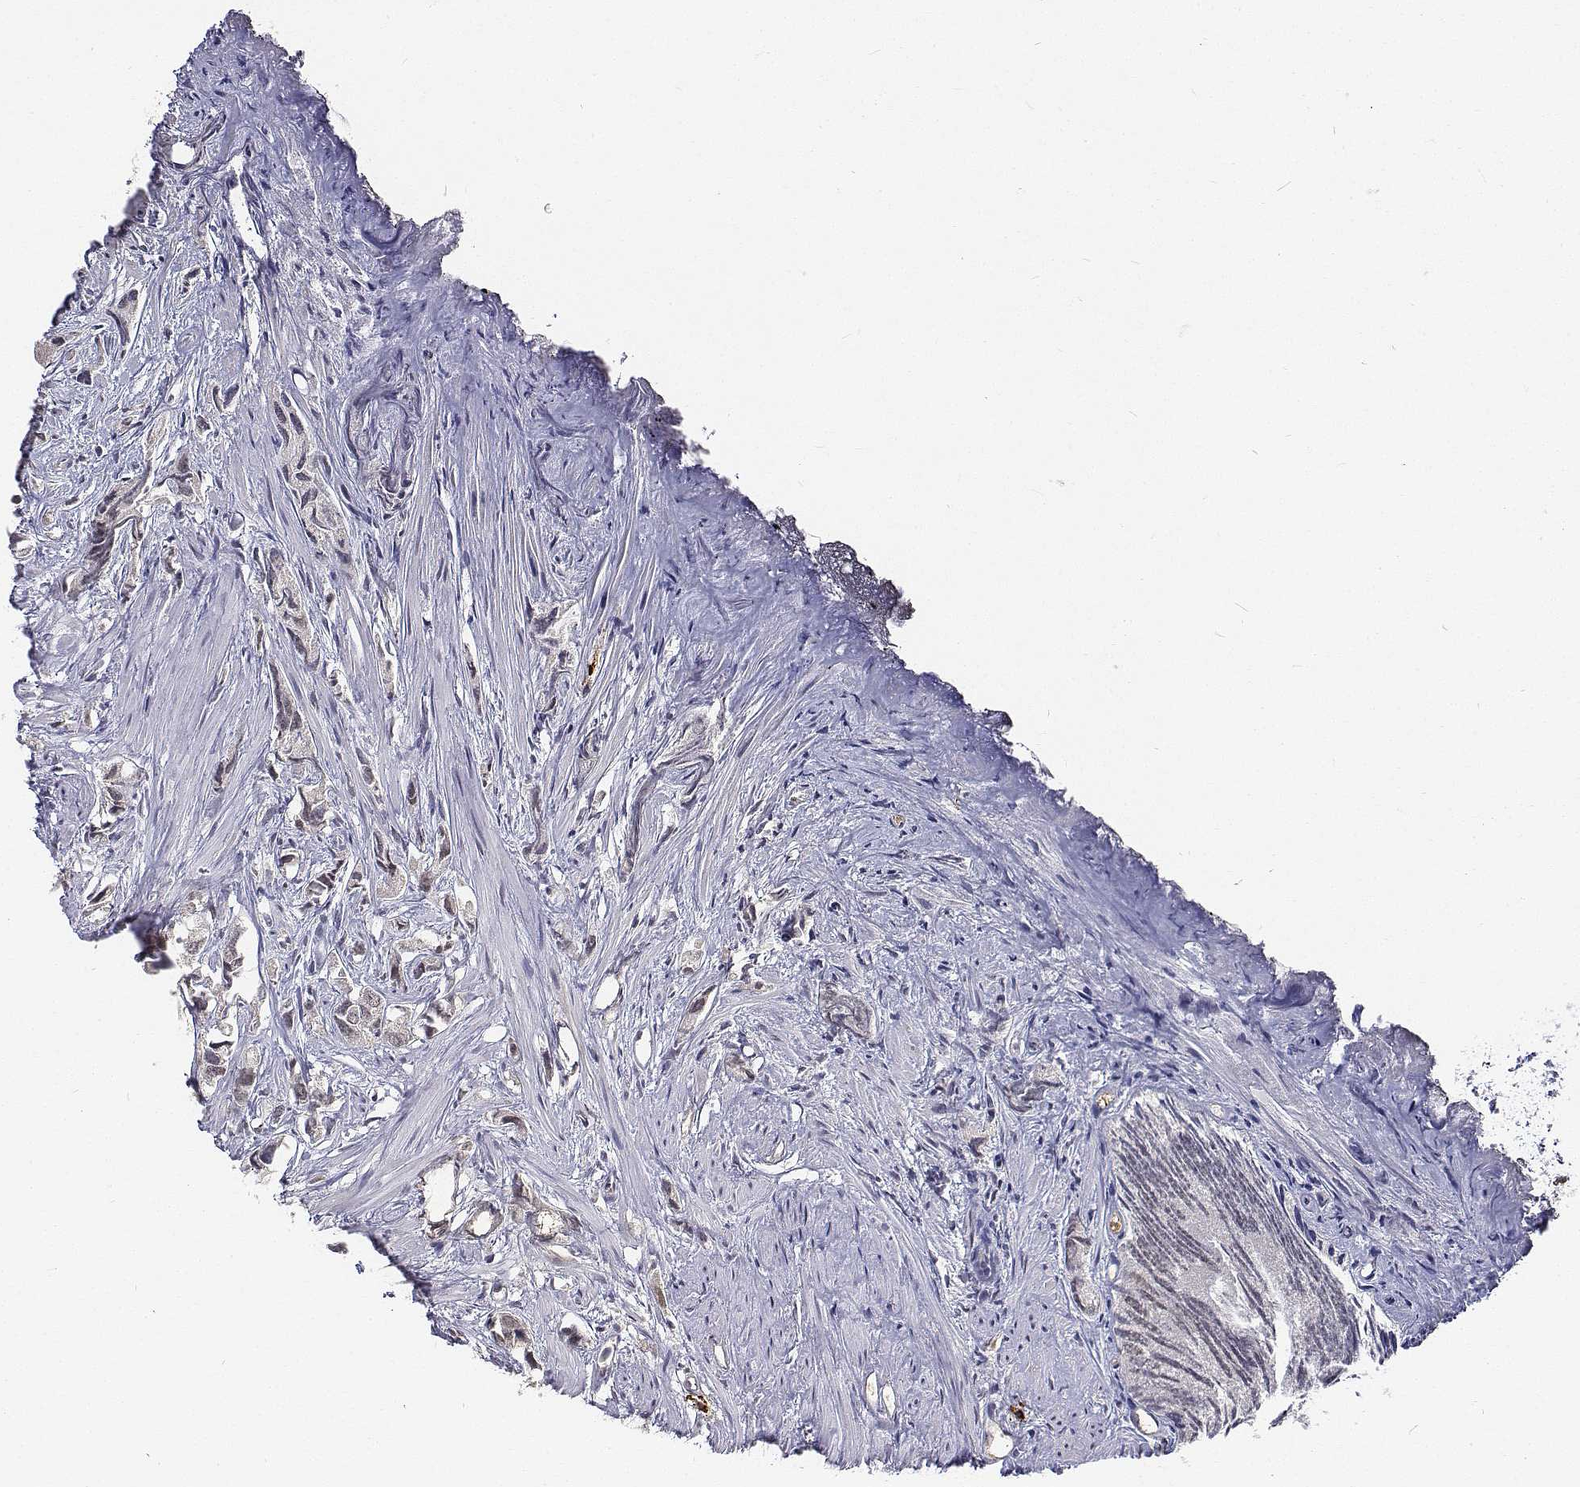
{"staining": {"intensity": "weak", "quantity": ">75%", "location": "nuclear"}, "tissue": "prostate cancer", "cell_type": "Tumor cells", "image_type": "cancer", "snomed": [{"axis": "morphology", "description": "Adenocarcinoma, High grade"}, {"axis": "topography", "description": "Prostate"}], "caption": "High-power microscopy captured an IHC image of prostate cancer (adenocarcinoma (high-grade)), revealing weak nuclear positivity in about >75% of tumor cells.", "gene": "ATRX", "patient": {"sex": "male", "age": 58}}